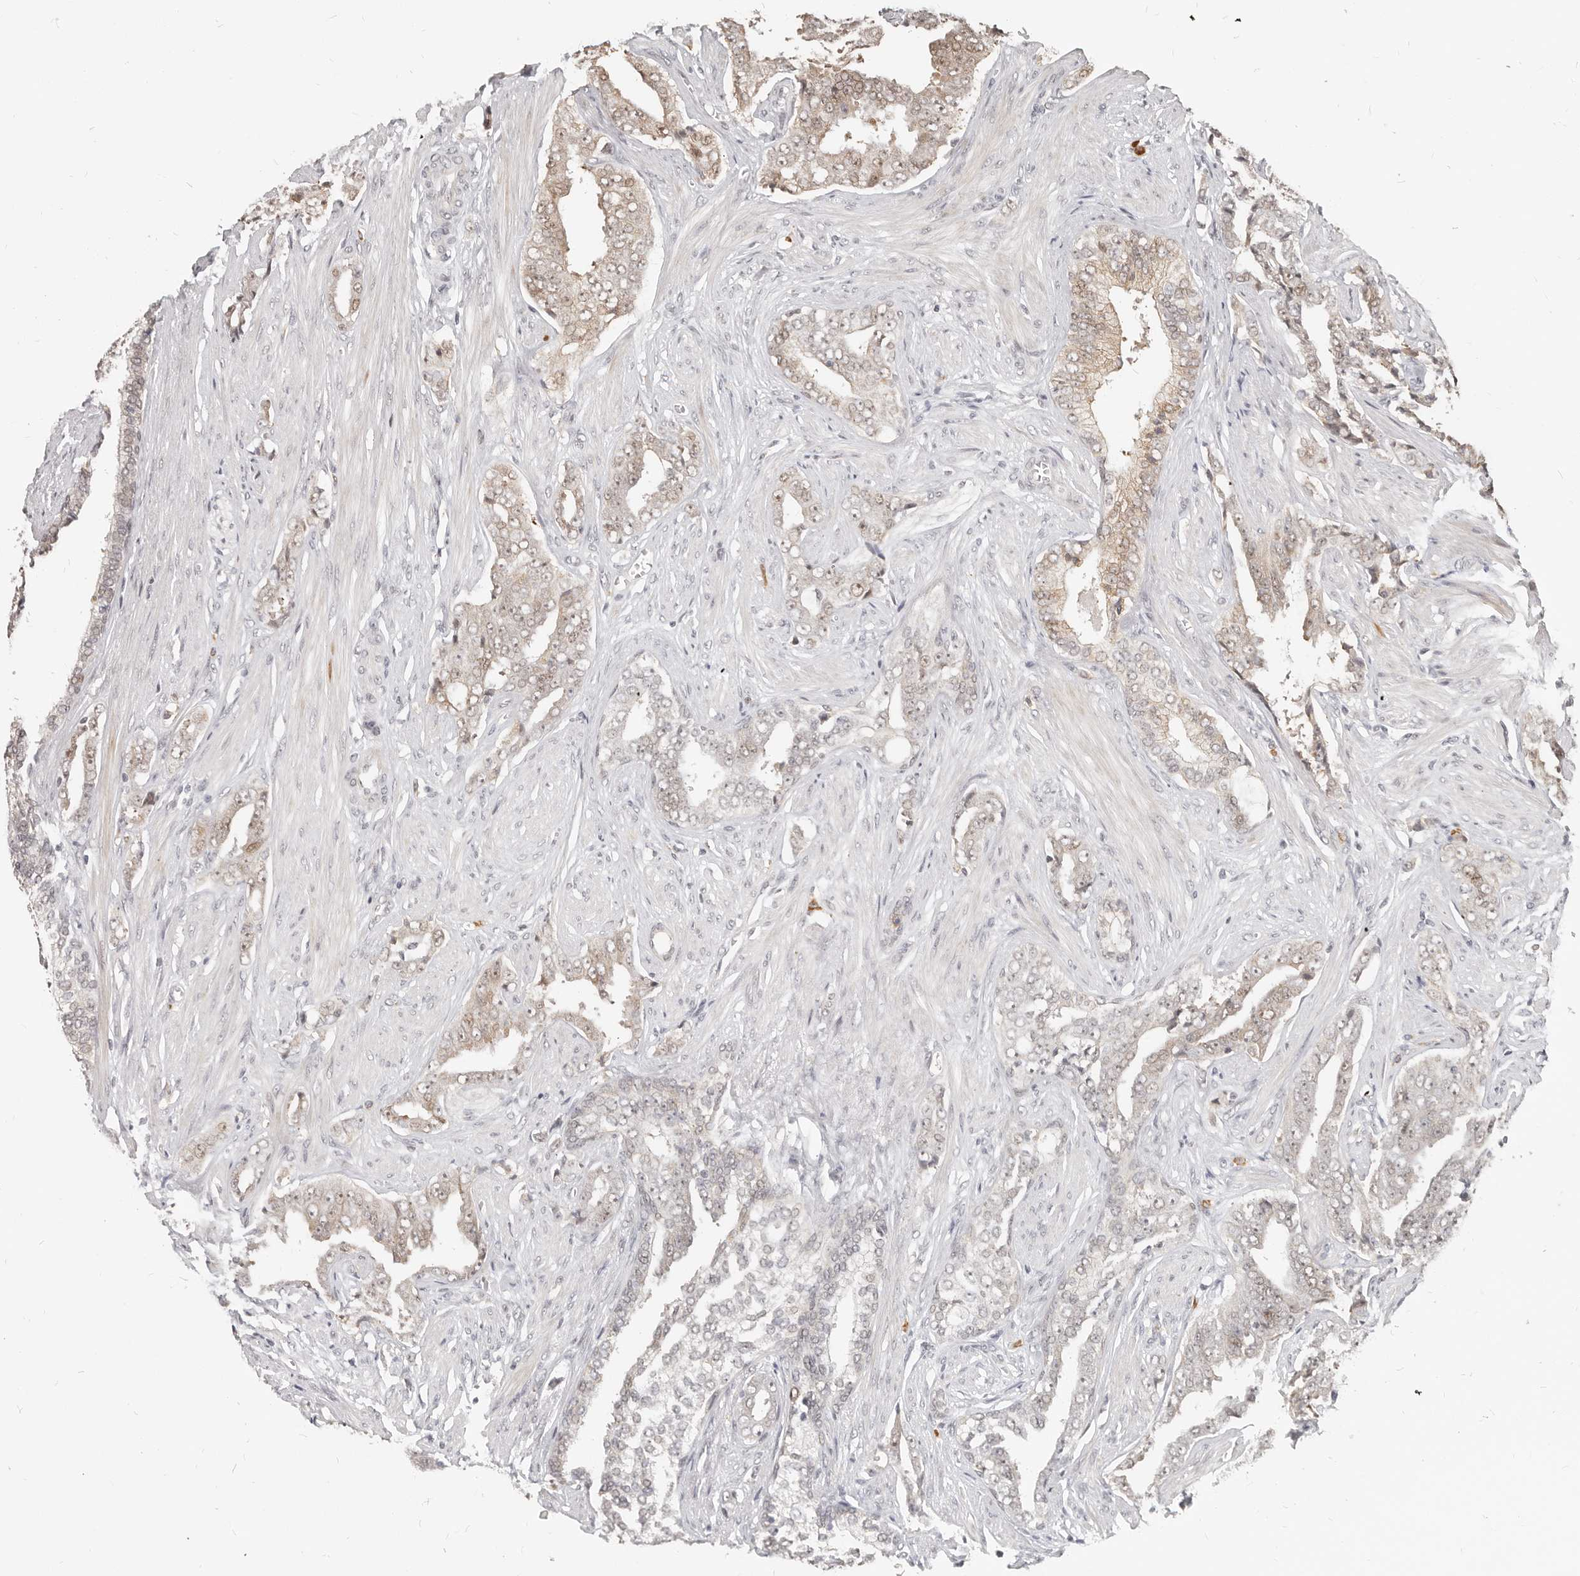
{"staining": {"intensity": "weak", "quantity": "<25%", "location": "nuclear"}, "tissue": "prostate cancer", "cell_type": "Tumor cells", "image_type": "cancer", "snomed": [{"axis": "morphology", "description": "Adenocarcinoma, High grade"}, {"axis": "topography", "description": "Prostate"}], "caption": "Immunohistochemical staining of prostate cancer exhibits no significant positivity in tumor cells.", "gene": "RFC2", "patient": {"sex": "male", "age": 71}}